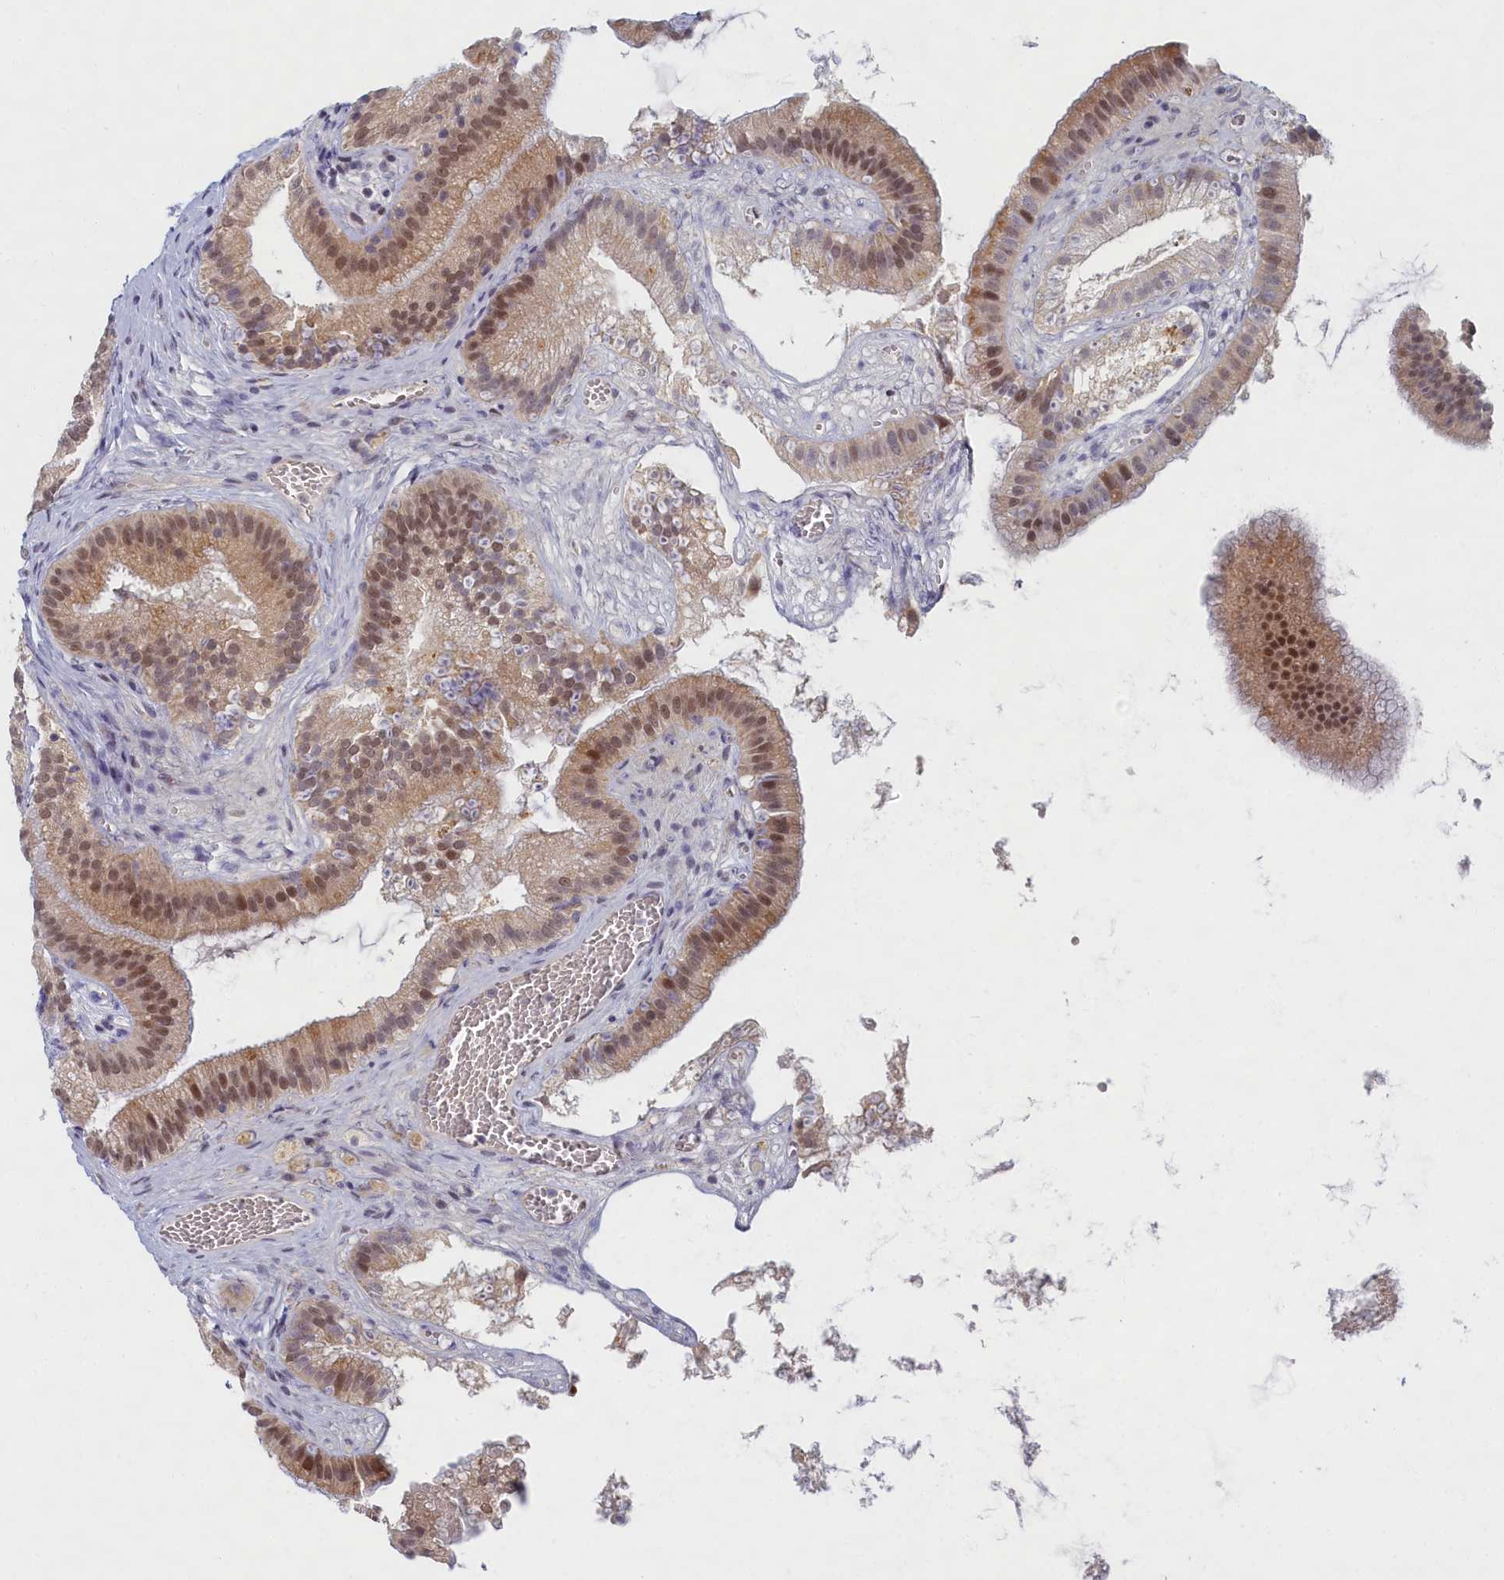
{"staining": {"intensity": "moderate", "quantity": "25%-75%", "location": "cytoplasmic/membranous,nuclear"}, "tissue": "gallbladder", "cell_type": "Glandular cells", "image_type": "normal", "snomed": [{"axis": "morphology", "description": "Normal tissue, NOS"}, {"axis": "topography", "description": "Gallbladder"}], "caption": "Immunohistochemical staining of unremarkable gallbladder displays moderate cytoplasmic/membranous,nuclear protein staining in about 25%-75% of glandular cells.", "gene": "DNAJC17", "patient": {"sex": "female", "age": 54}}